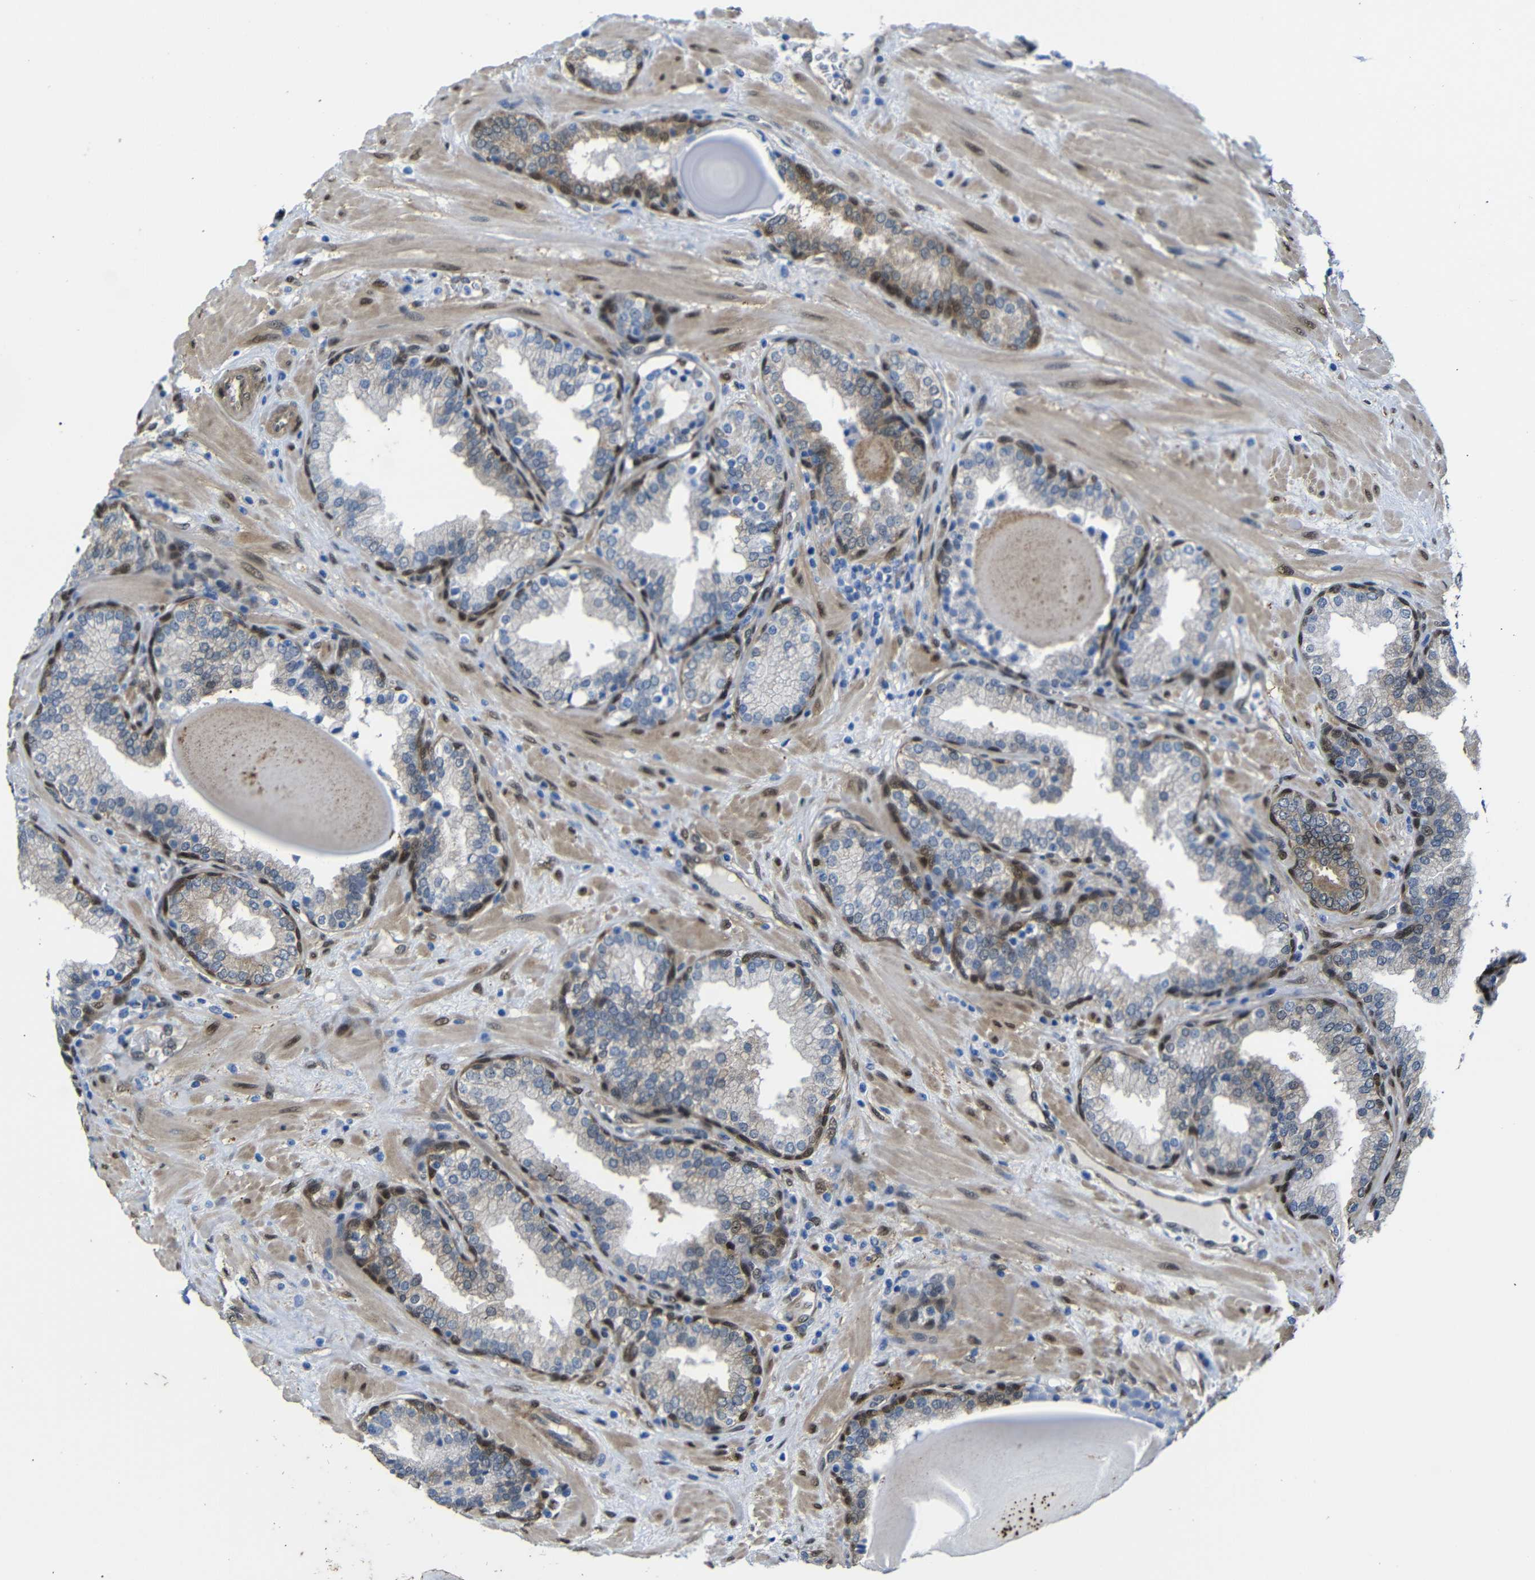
{"staining": {"intensity": "strong", "quantity": "25%-75%", "location": "cytoplasmic/membranous,nuclear"}, "tissue": "prostate", "cell_type": "Glandular cells", "image_type": "normal", "snomed": [{"axis": "morphology", "description": "Normal tissue, NOS"}, {"axis": "topography", "description": "Prostate"}], "caption": "Brown immunohistochemical staining in normal human prostate exhibits strong cytoplasmic/membranous,nuclear expression in approximately 25%-75% of glandular cells.", "gene": "YAP1", "patient": {"sex": "male", "age": 51}}